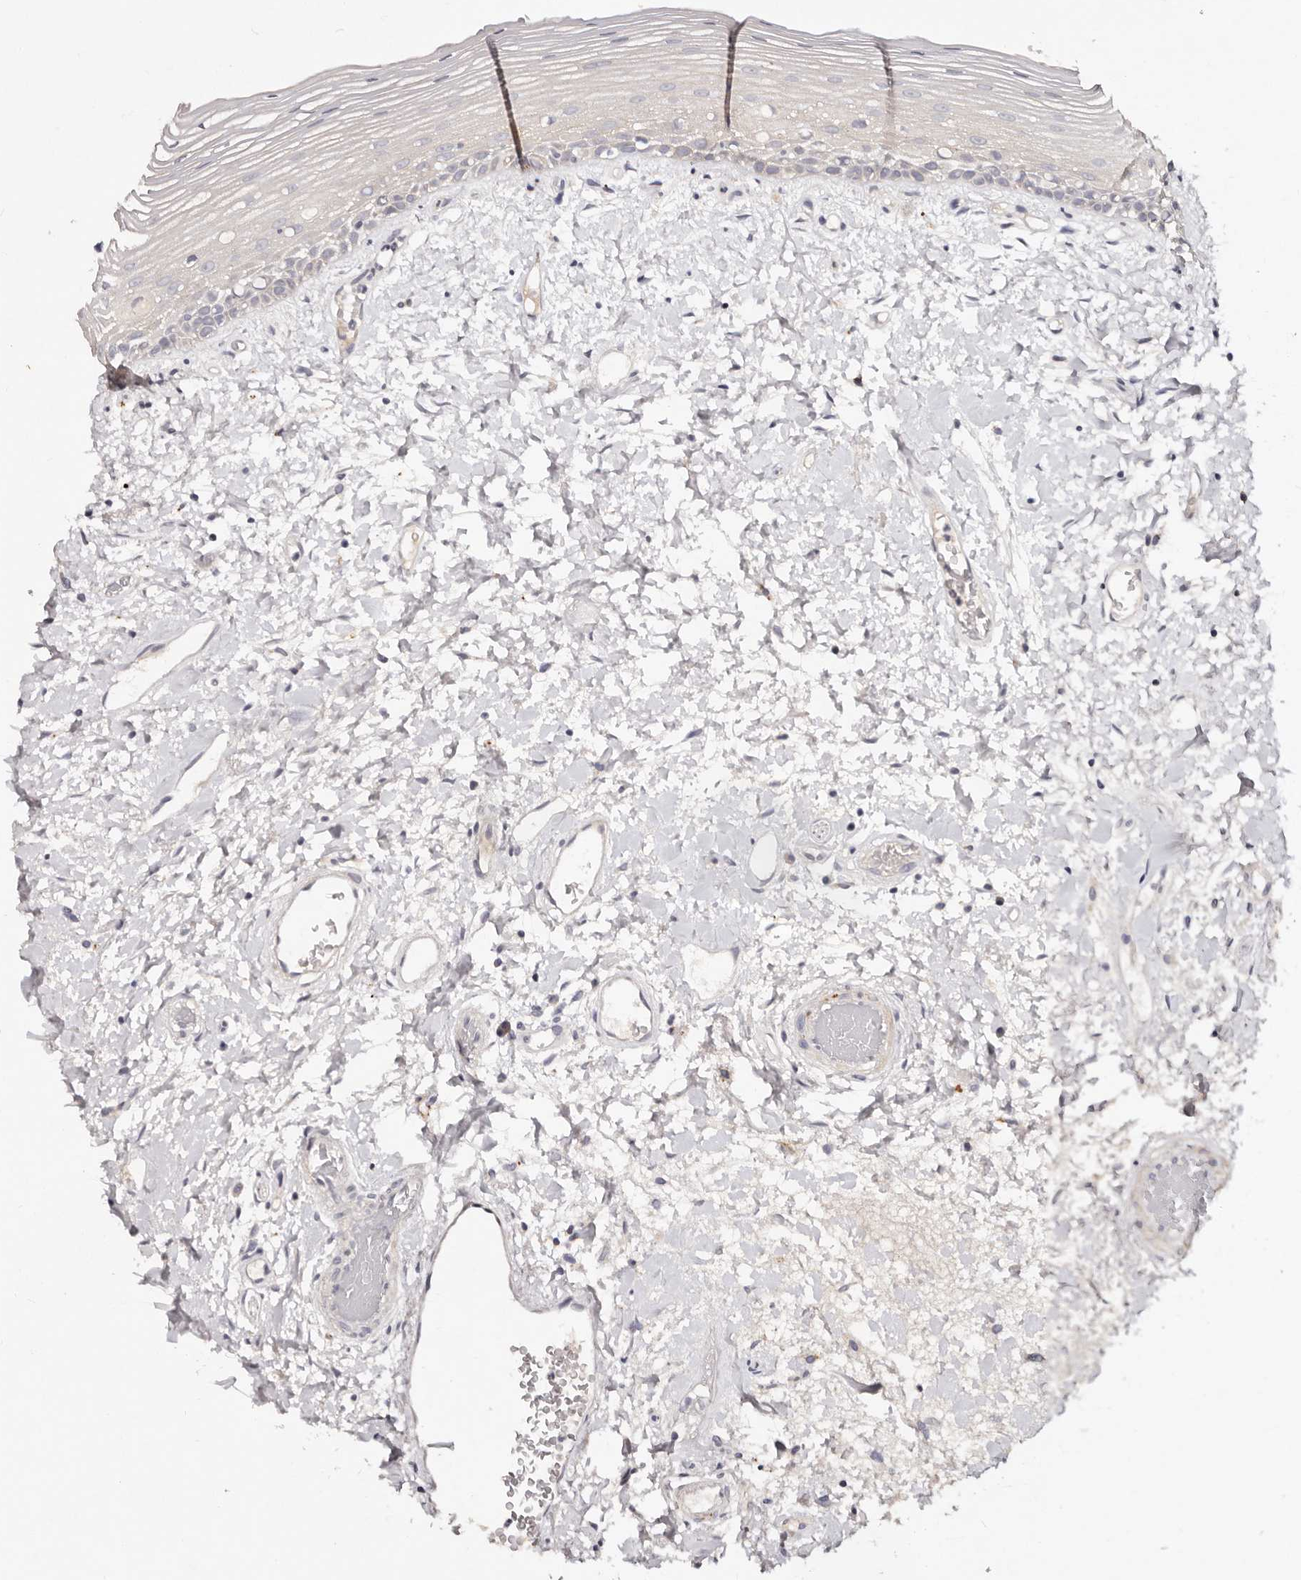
{"staining": {"intensity": "negative", "quantity": "none", "location": "none"}, "tissue": "oral mucosa", "cell_type": "Squamous epithelial cells", "image_type": "normal", "snomed": [{"axis": "morphology", "description": "Normal tissue, NOS"}, {"axis": "topography", "description": "Oral tissue"}], "caption": "Protein analysis of benign oral mucosa demonstrates no significant expression in squamous epithelial cells. (DAB (3,3'-diaminobenzidine) immunohistochemistry visualized using brightfield microscopy, high magnification).", "gene": "MRPS33", "patient": {"sex": "female", "age": 76}}